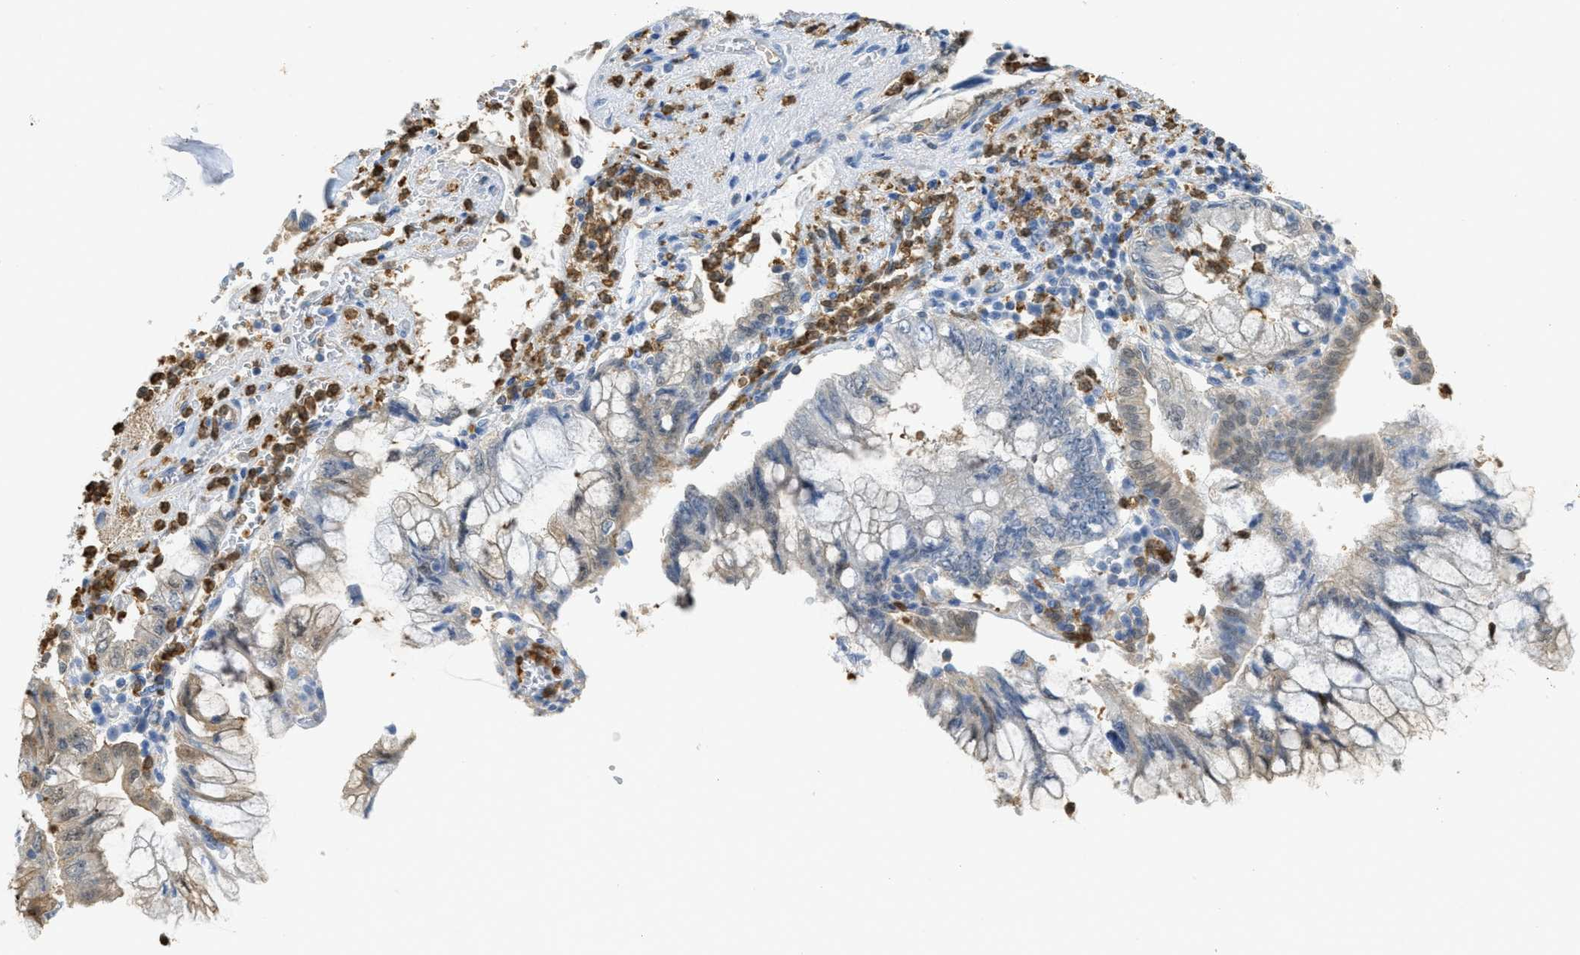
{"staining": {"intensity": "weak", "quantity": "25%-75%", "location": "cytoplasmic/membranous,nuclear"}, "tissue": "pancreatic cancer", "cell_type": "Tumor cells", "image_type": "cancer", "snomed": [{"axis": "morphology", "description": "Adenocarcinoma, NOS"}, {"axis": "topography", "description": "Pancreas"}], "caption": "This histopathology image shows immunohistochemistry (IHC) staining of pancreatic adenocarcinoma, with low weak cytoplasmic/membranous and nuclear positivity in about 25%-75% of tumor cells.", "gene": "SERPINB1", "patient": {"sex": "female", "age": 73}}